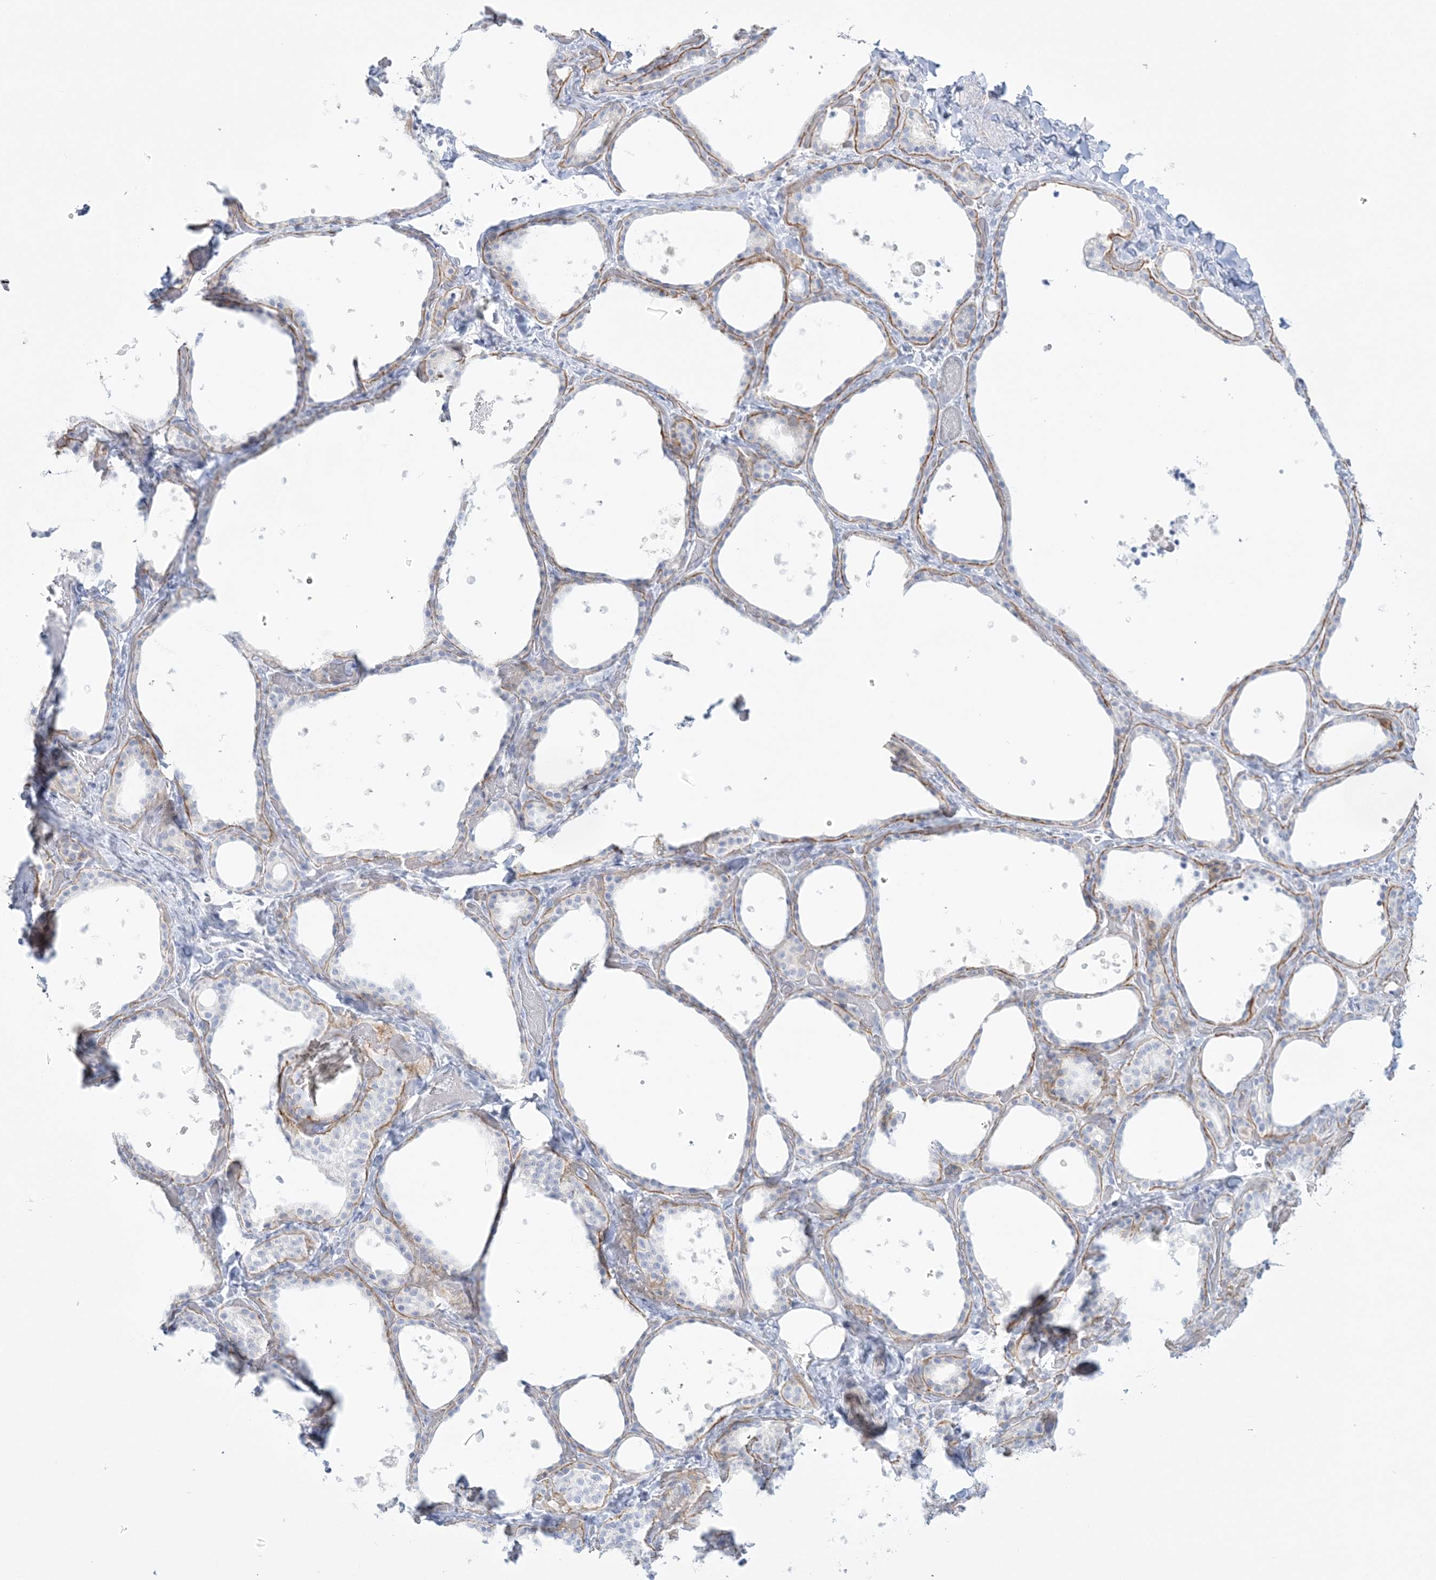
{"staining": {"intensity": "negative", "quantity": "none", "location": "none"}, "tissue": "thyroid gland", "cell_type": "Glandular cells", "image_type": "normal", "snomed": [{"axis": "morphology", "description": "Normal tissue, NOS"}, {"axis": "topography", "description": "Thyroid gland"}], "caption": "This image is of normal thyroid gland stained with immunohistochemistry to label a protein in brown with the nuclei are counter-stained blue. There is no positivity in glandular cells.", "gene": "ADGB", "patient": {"sex": "female", "age": 44}}